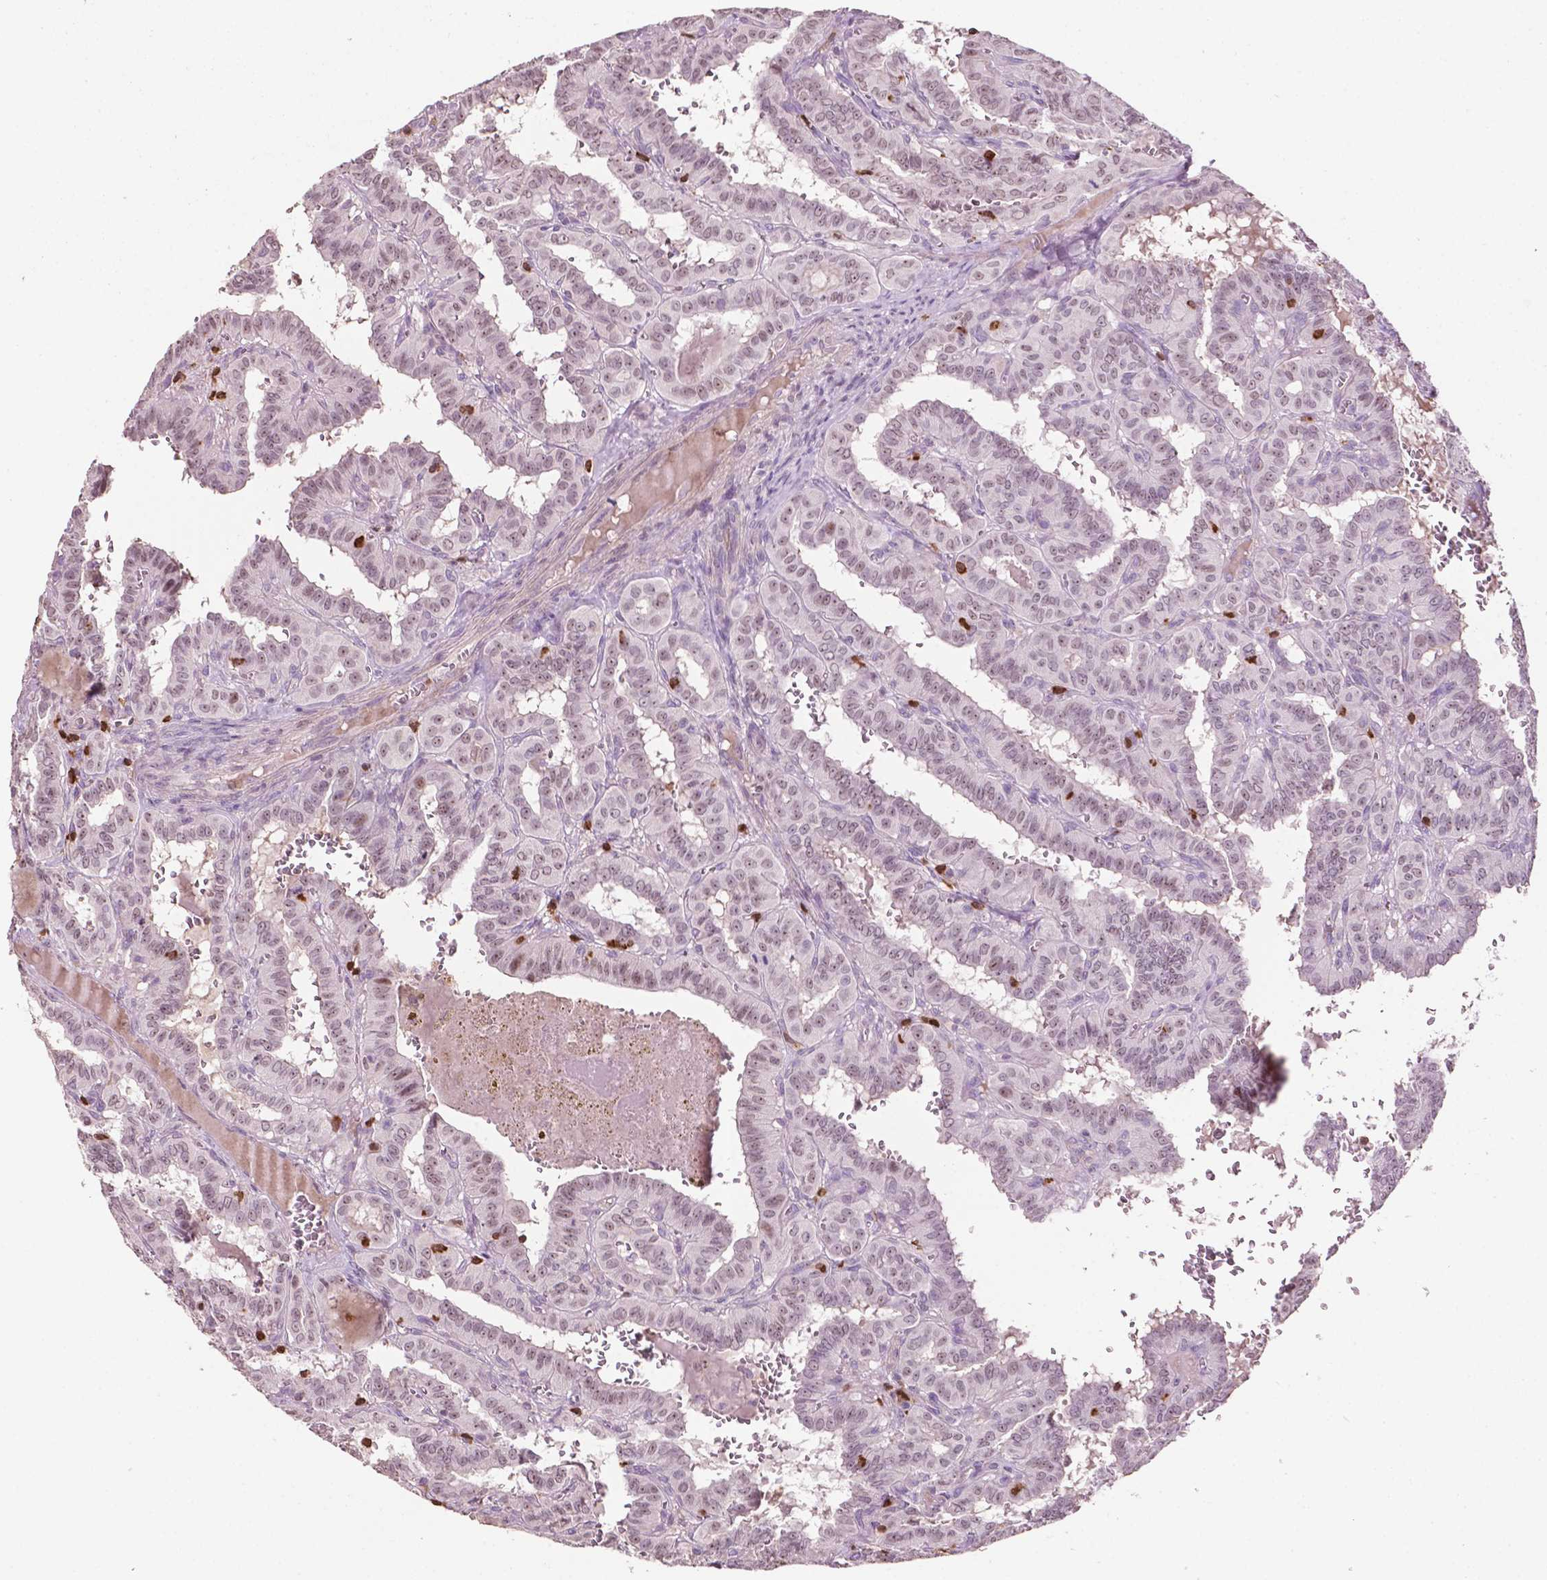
{"staining": {"intensity": "weak", "quantity": ">75%", "location": "nuclear"}, "tissue": "thyroid cancer", "cell_type": "Tumor cells", "image_type": "cancer", "snomed": [{"axis": "morphology", "description": "Papillary adenocarcinoma, NOS"}, {"axis": "topography", "description": "Thyroid gland"}], "caption": "Human thyroid papillary adenocarcinoma stained for a protein (brown) exhibits weak nuclear positive expression in about >75% of tumor cells.", "gene": "TBC1D10C", "patient": {"sex": "female", "age": 21}}